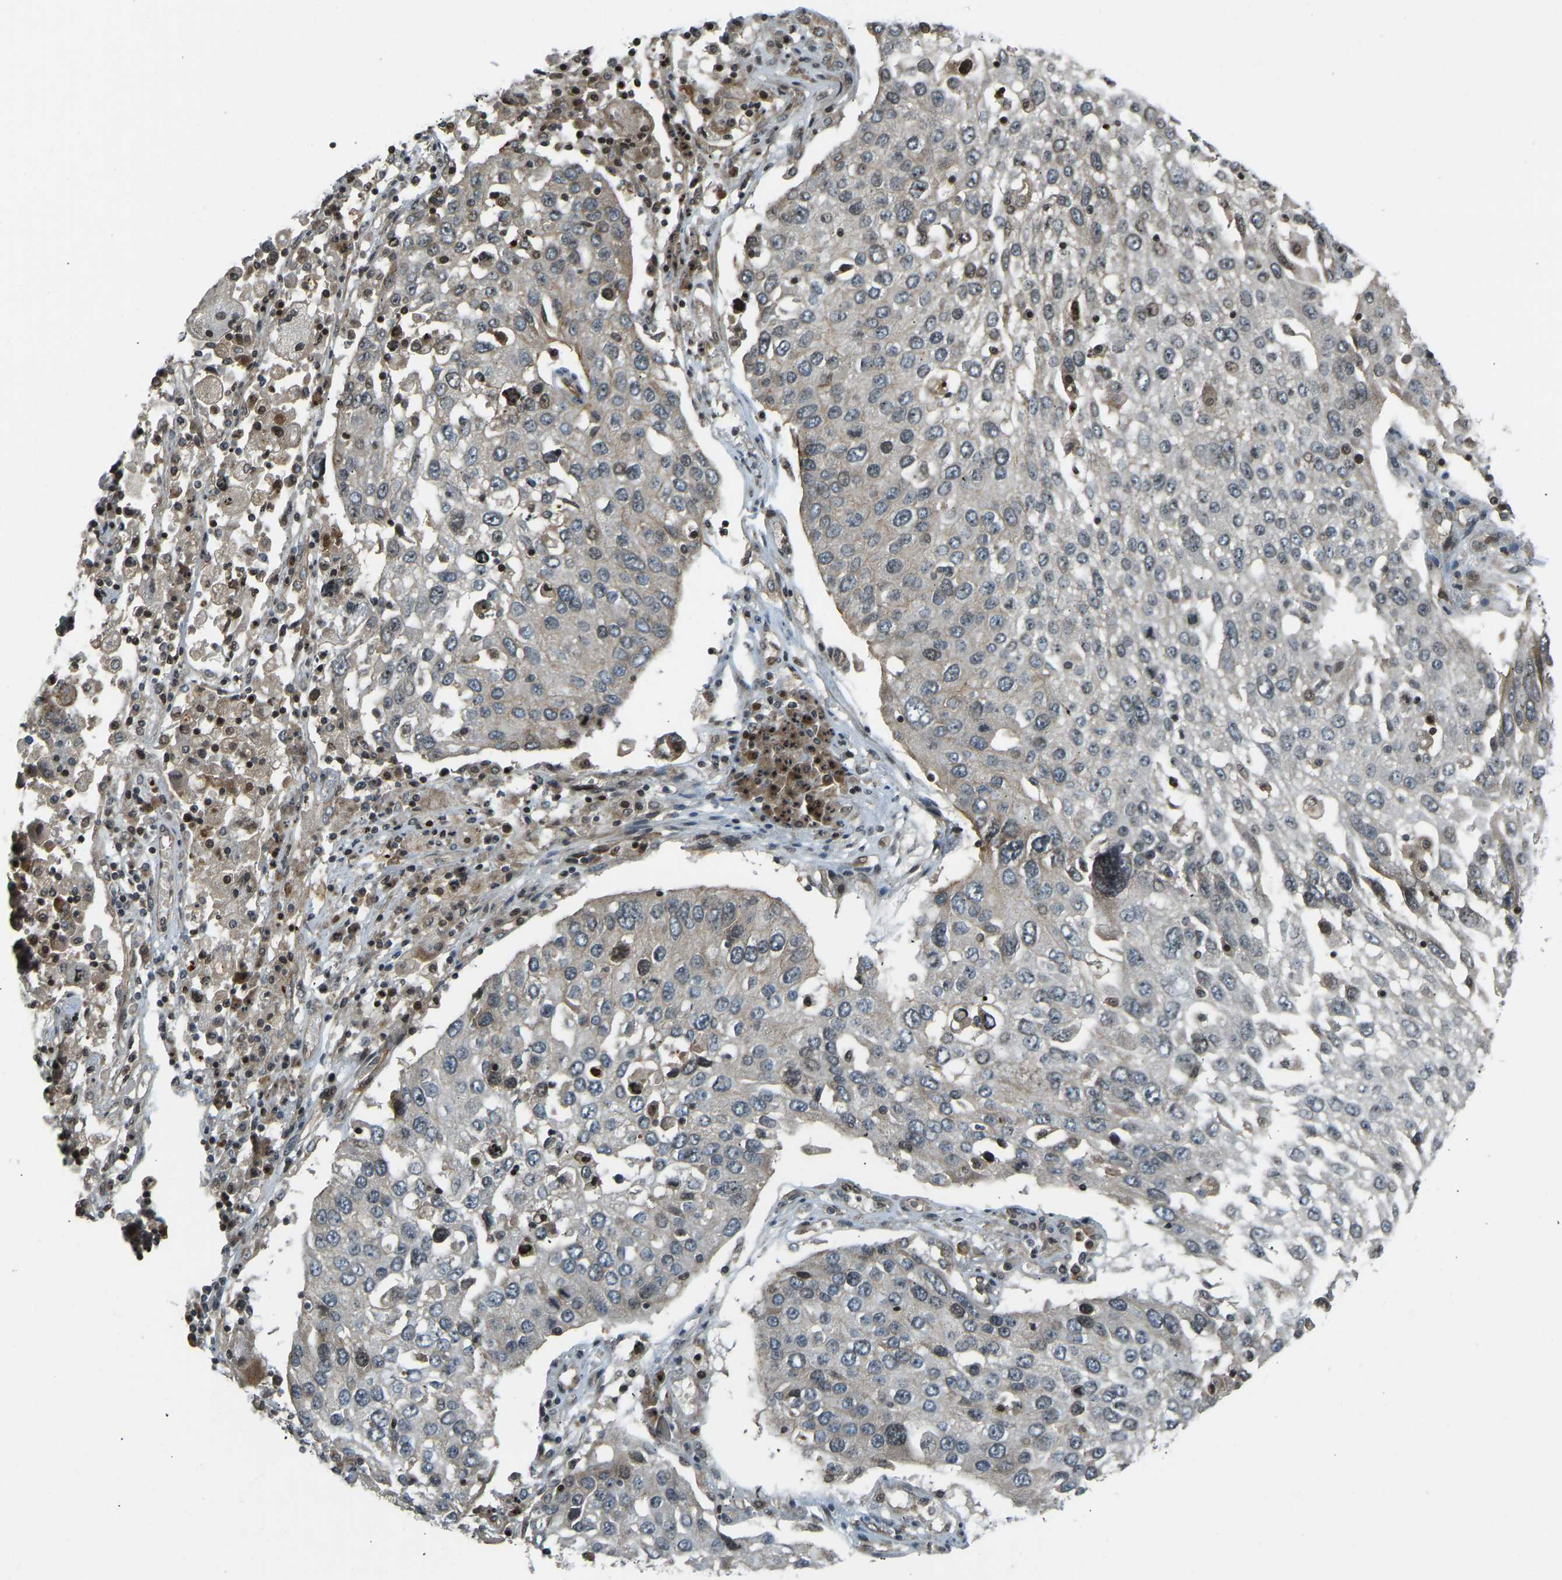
{"staining": {"intensity": "negative", "quantity": "none", "location": "none"}, "tissue": "lung cancer", "cell_type": "Tumor cells", "image_type": "cancer", "snomed": [{"axis": "morphology", "description": "Squamous cell carcinoma, NOS"}, {"axis": "topography", "description": "Lung"}], "caption": "Immunohistochemistry histopathology image of lung cancer stained for a protein (brown), which shows no staining in tumor cells. (Immunohistochemistry, brightfield microscopy, high magnification).", "gene": "SVOPL", "patient": {"sex": "male", "age": 65}}